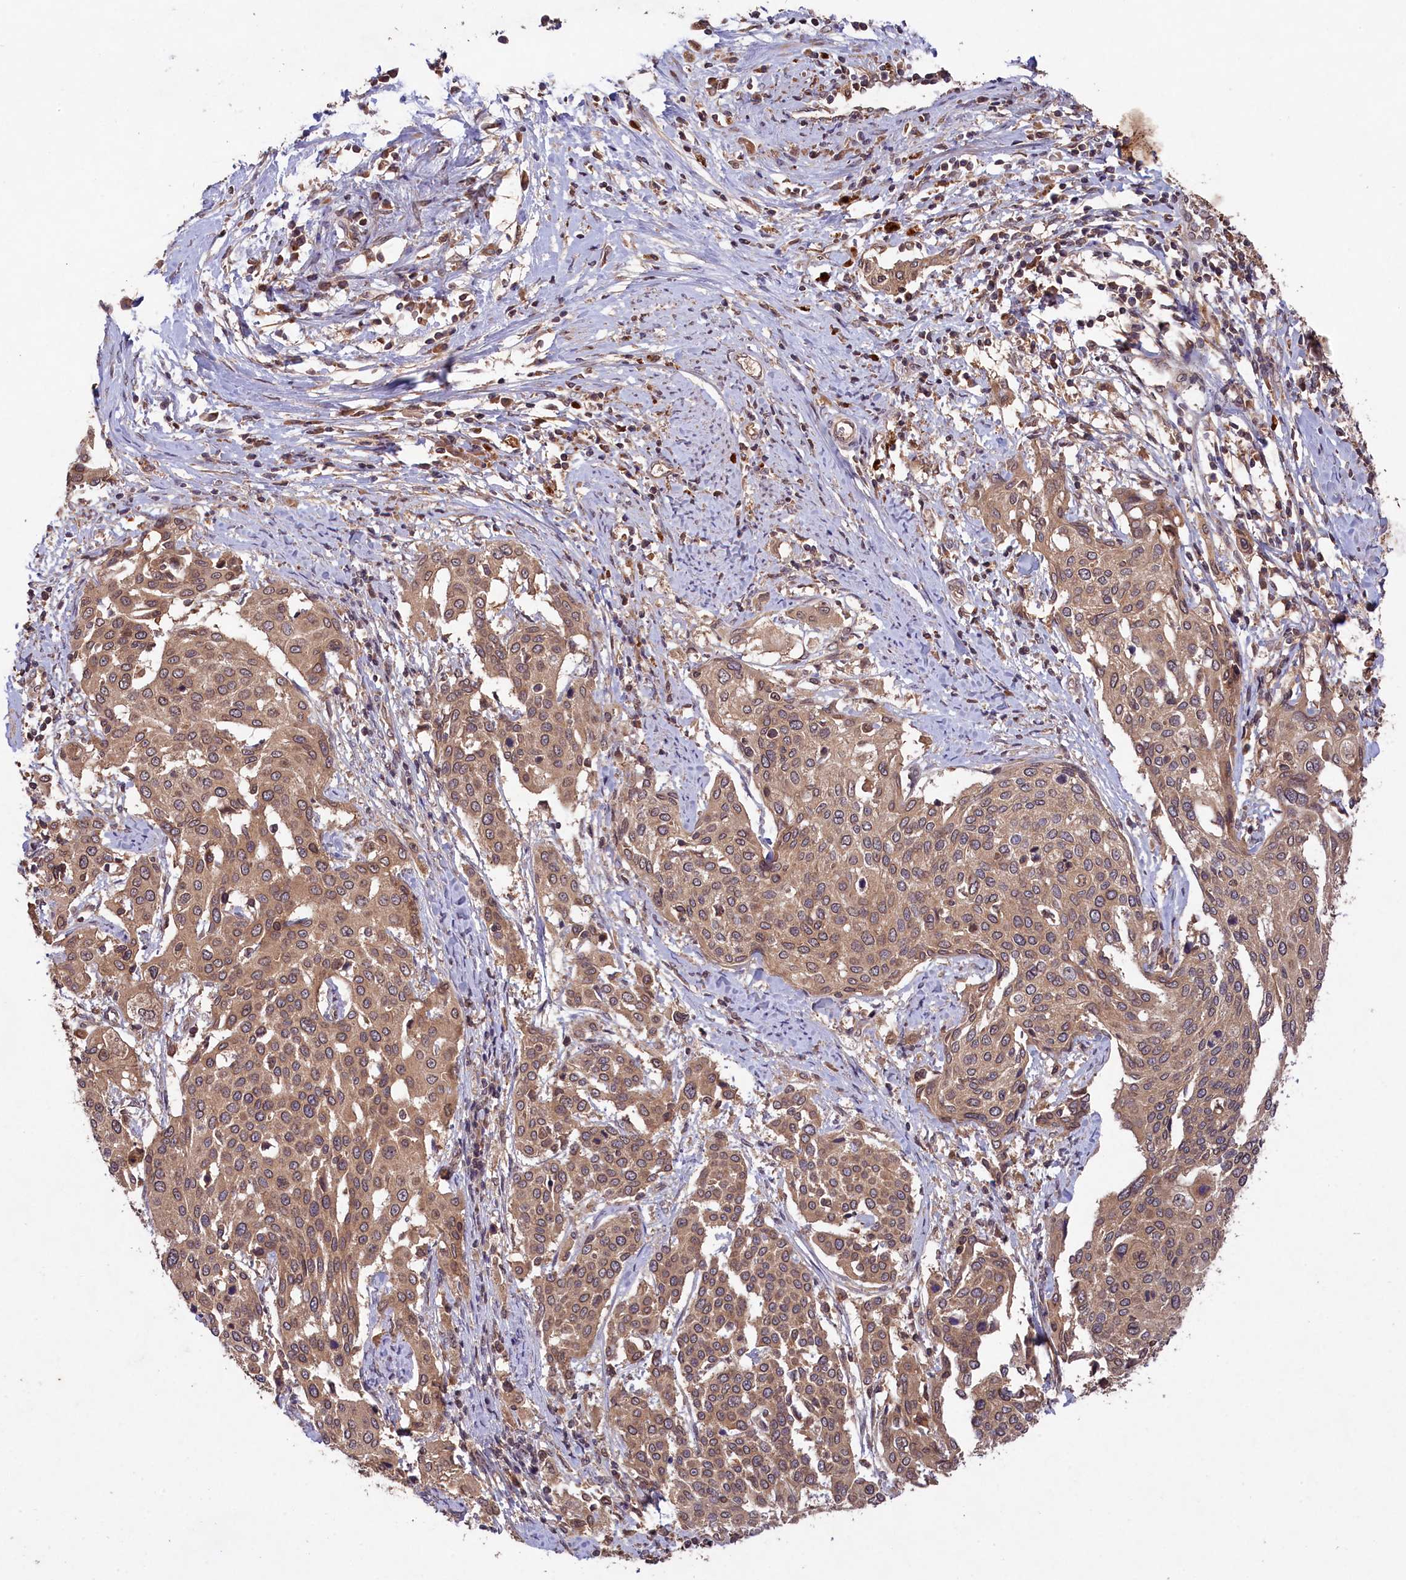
{"staining": {"intensity": "moderate", "quantity": ">75%", "location": "cytoplasmic/membranous"}, "tissue": "cervical cancer", "cell_type": "Tumor cells", "image_type": "cancer", "snomed": [{"axis": "morphology", "description": "Squamous cell carcinoma, NOS"}, {"axis": "topography", "description": "Cervix"}], "caption": "The immunohistochemical stain highlights moderate cytoplasmic/membranous positivity in tumor cells of squamous cell carcinoma (cervical) tissue. (DAB (3,3'-diaminobenzidine) IHC, brown staining for protein, blue staining for nuclei).", "gene": "CHAC1", "patient": {"sex": "female", "age": 44}}